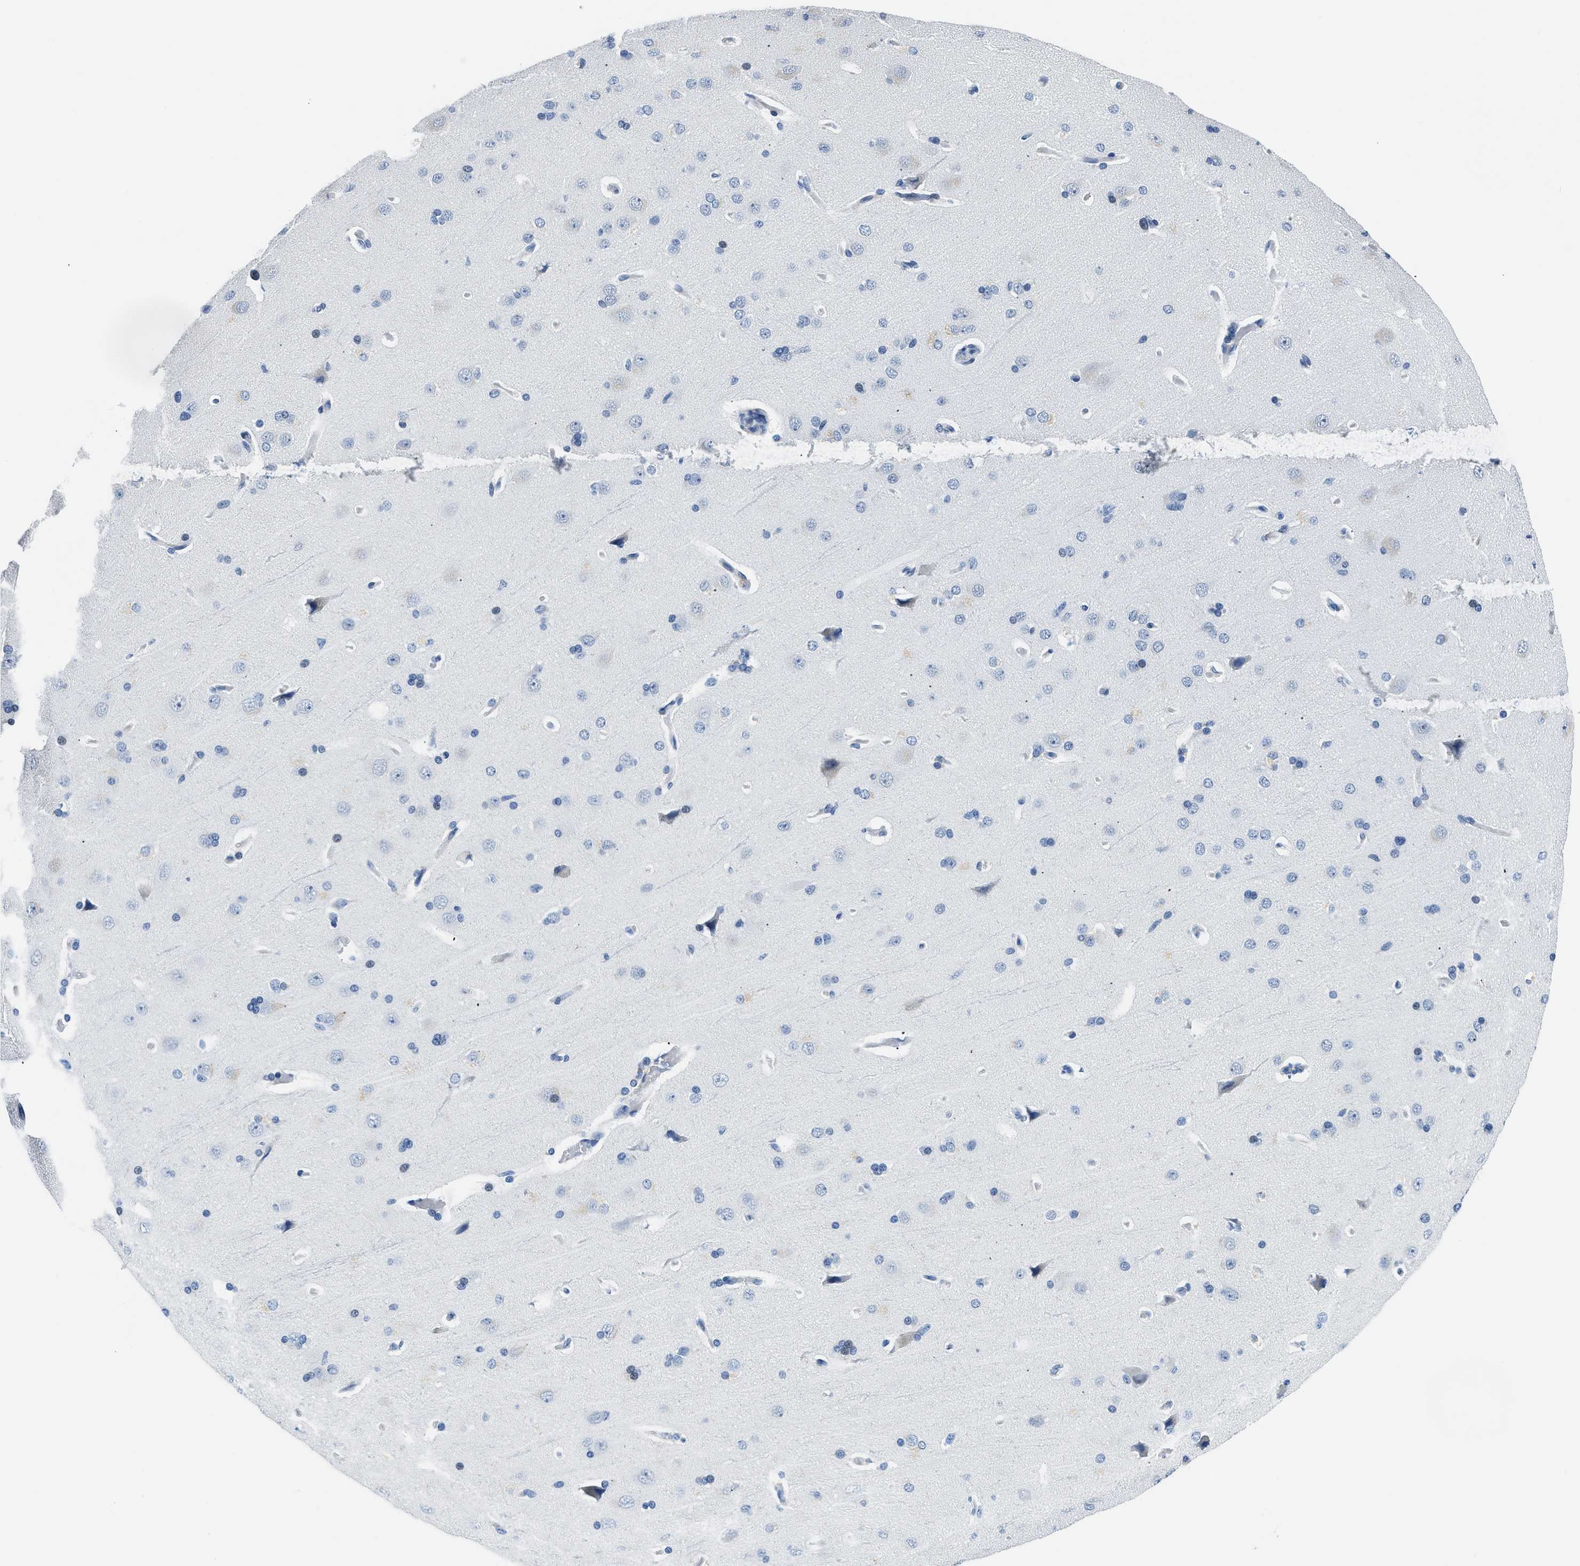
{"staining": {"intensity": "negative", "quantity": "none", "location": "none"}, "tissue": "cerebral cortex", "cell_type": "Endothelial cells", "image_type": "normal", "snomed": [{"axis": "morphology", "description": "Normal tissue, NOS"}, {"axis": "topography", "description": "Cerebral cortex"}], "caption": "IHC histopathology image of unremarkable cerebral cortex: human cerebral cortex stained with DAB (3,3'-diaminobenzidine) reveals no significant protein positivity in endothelial cells. (Stains: DAB (3,3'-diaminobenzidine) immunohistochemistry with hematoxylin counter stain, Microscopy: brightfield microscopy at high magnification).", "gene": "PCK2", "patient": {"sex": "male", "age": 62}}